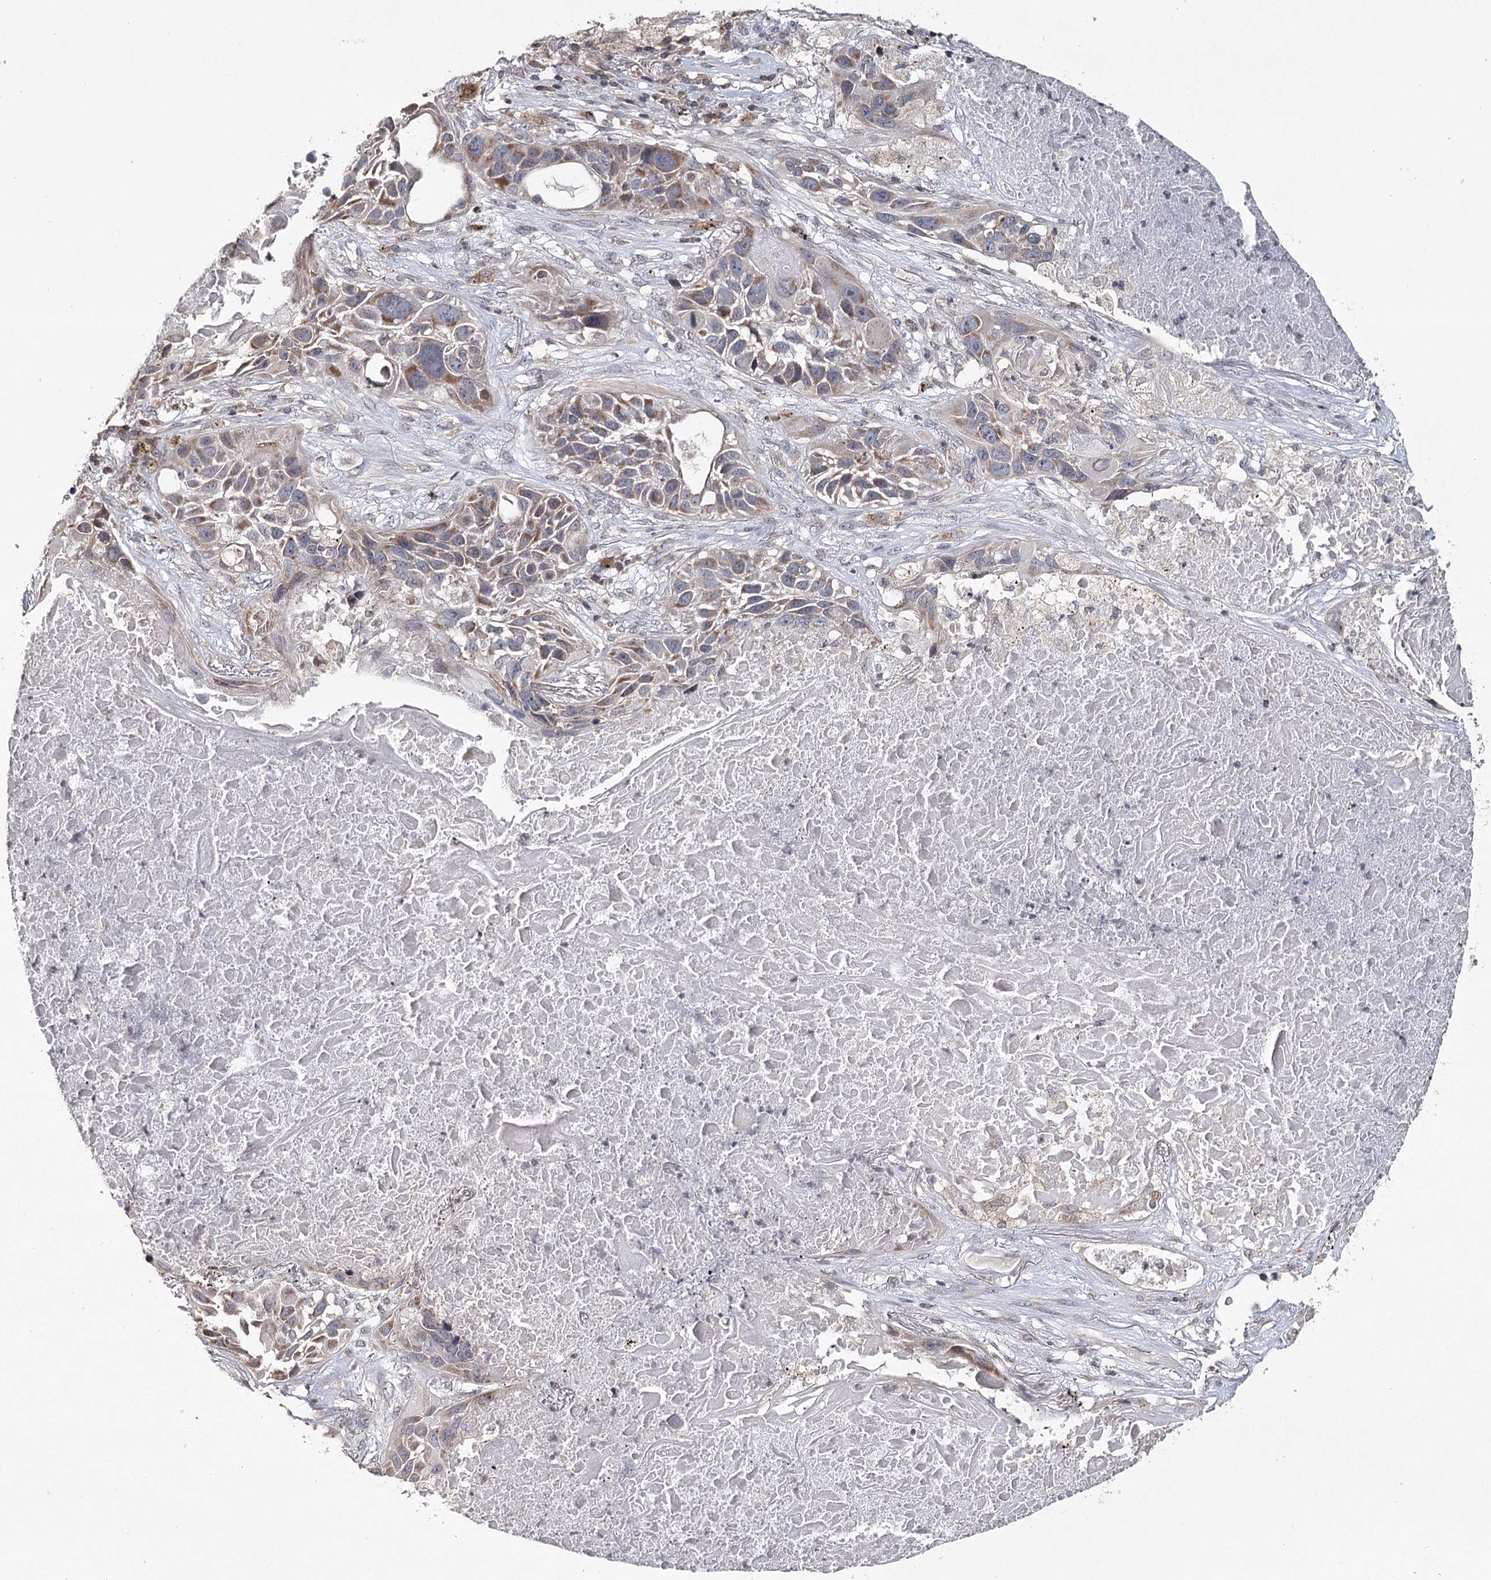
{"staining": {"intensity": "moderate", "quantity": ">75%", "location": "cytoplasmic/membranous"}, "tissue": "lung cancer", "cell_type": "Tumor cells", "image_type": "cancer", "snomed": [{"axis": "morphology", "description": "Squamous cell carcinoma, NOS"}, {"axis": "topography", "description": "Lung"}], "caption": "This is a photomicrograph of immunohistochemistry (IHC) staining of lung cancer (squamous cell carcinoma), which shows moderate expression in the cytoplasmic/membranous of tumor cells.", "gene": "ICOS", "patient": {"sex": "male", "age": 57}}